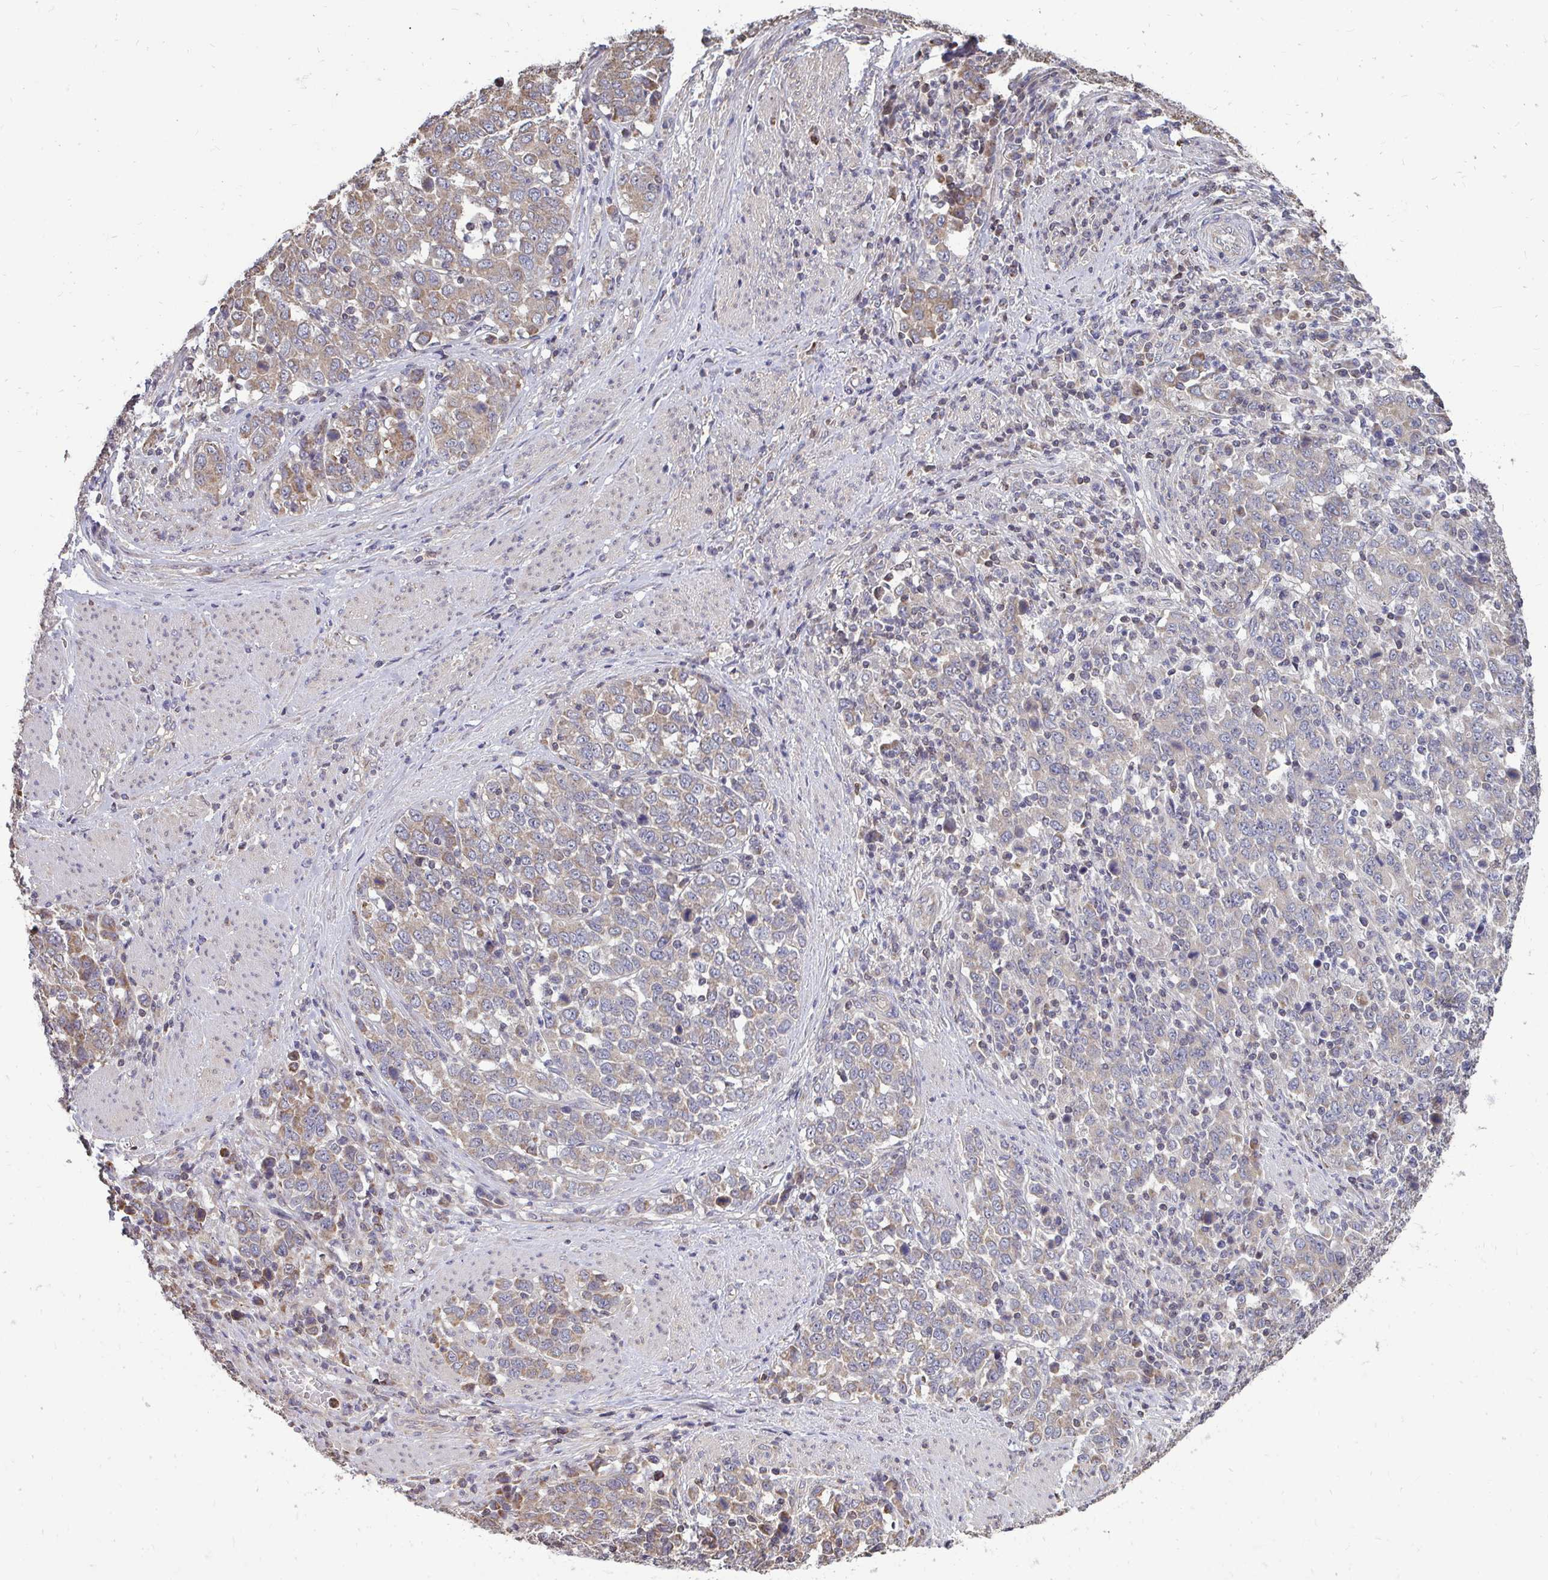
{"staining": {"intensity": "weak", "quantity": "25%-75%", "location": "cytoplasmic/membranous"}, "tissue": "stomach cancer", "cell_type": "Tumor cells", "image_type": "cancer", "snomed": [{"axis": "morphology", "description": "Adenocarcinoma, NOS"}, {"axis": "topography", "description": "Stomach, upper"}], "caption": "Stomach adenocarcinoma stained with a protein marker displays weak staining in tumor cells.", "gene": "DNAJA2", "patient": {"sex": "male", "age": 69}}